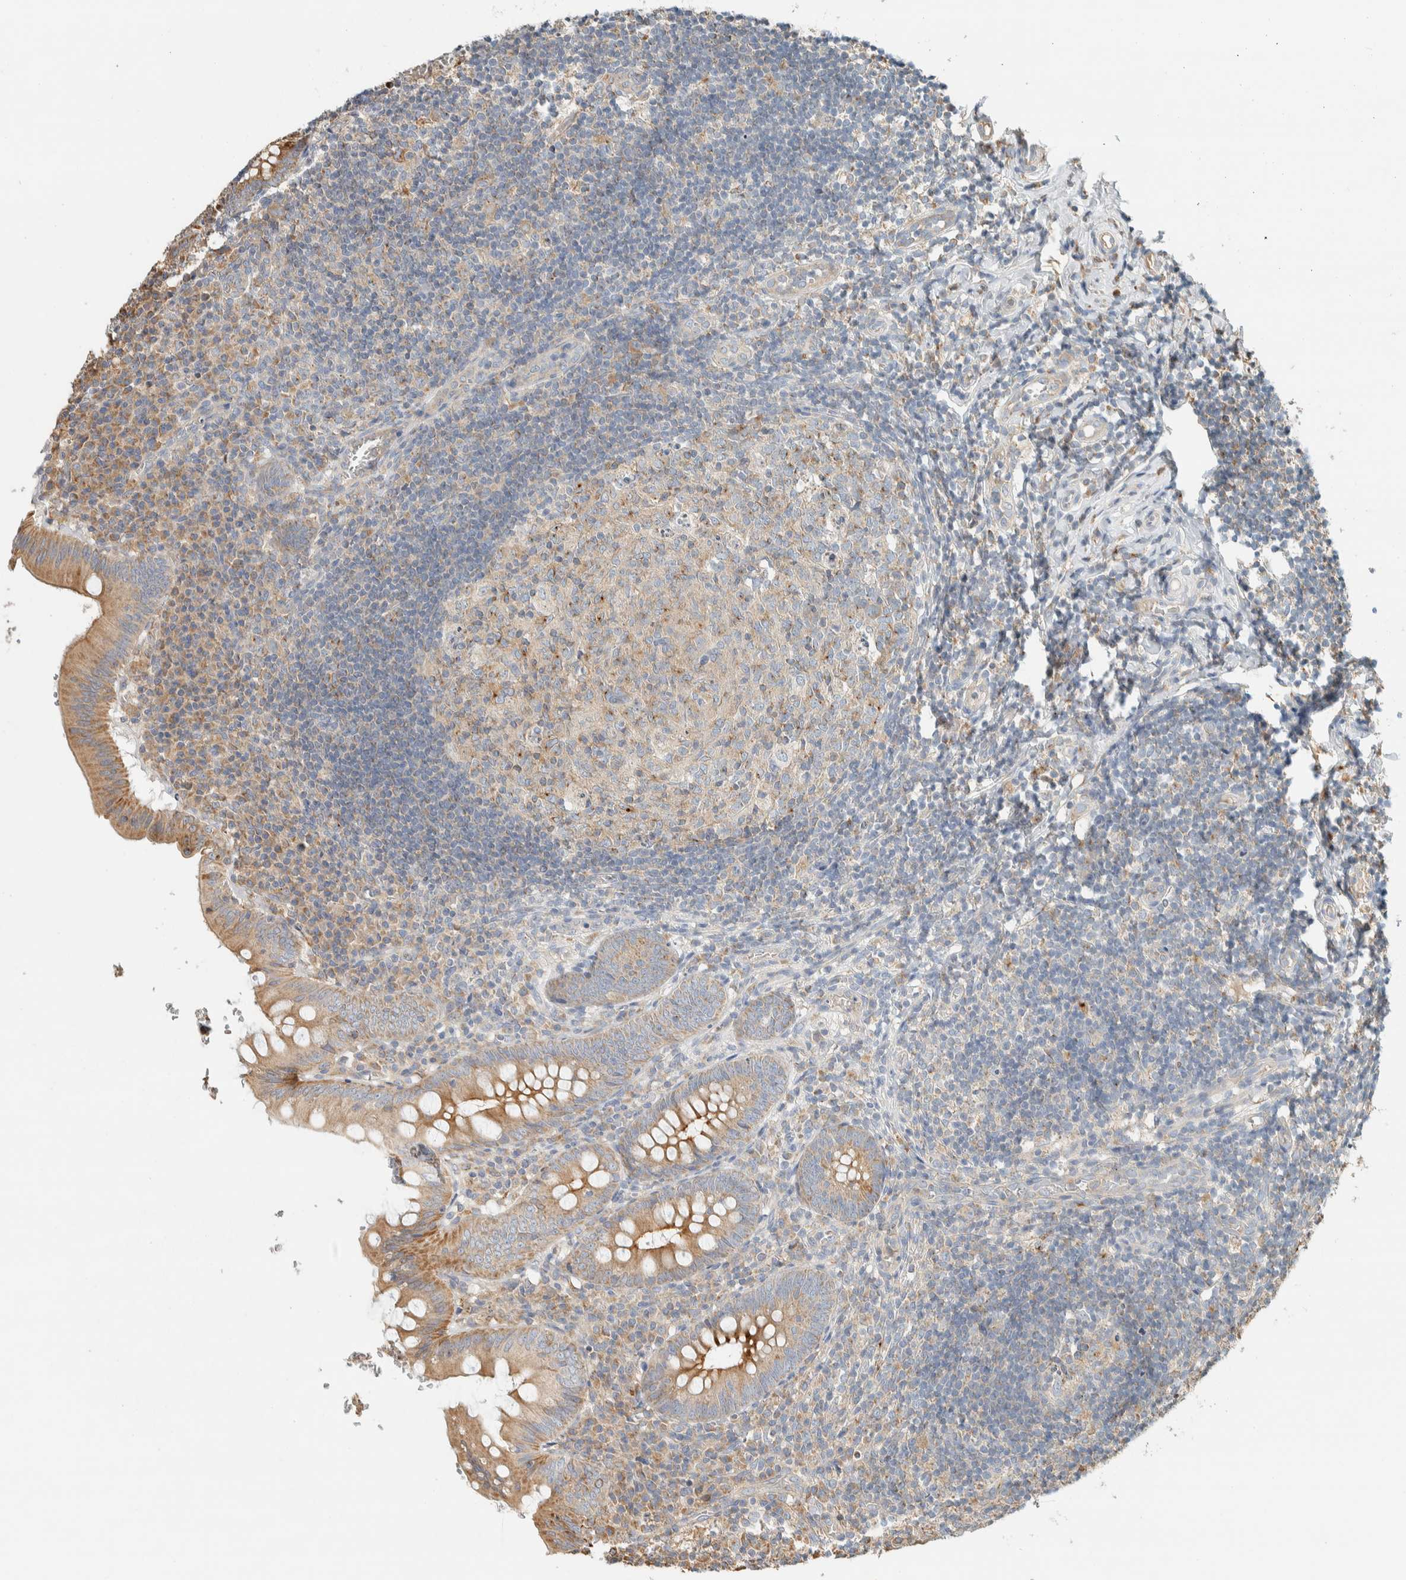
{"staining": {"intensity": "moderate", "quantity": ">75%", "location": "cytoplasmic/membranous"}, "tissue": "appendix", "cell_type": "Glandular cells", "image_type": "normal", "snomed": [{"axis": "morphology", "description": "Normal tissue, NOS"}, {"axis": "topography", "description": "Appendix"}], "caption": "Appendix stained for a protein (brown) exhibits moderate cytoplasmic/membranous positive expression in approximately >75% of glandular cells.", "gene": "RAB11FIP1", "patient": {"sex": "male", "age": 8}}